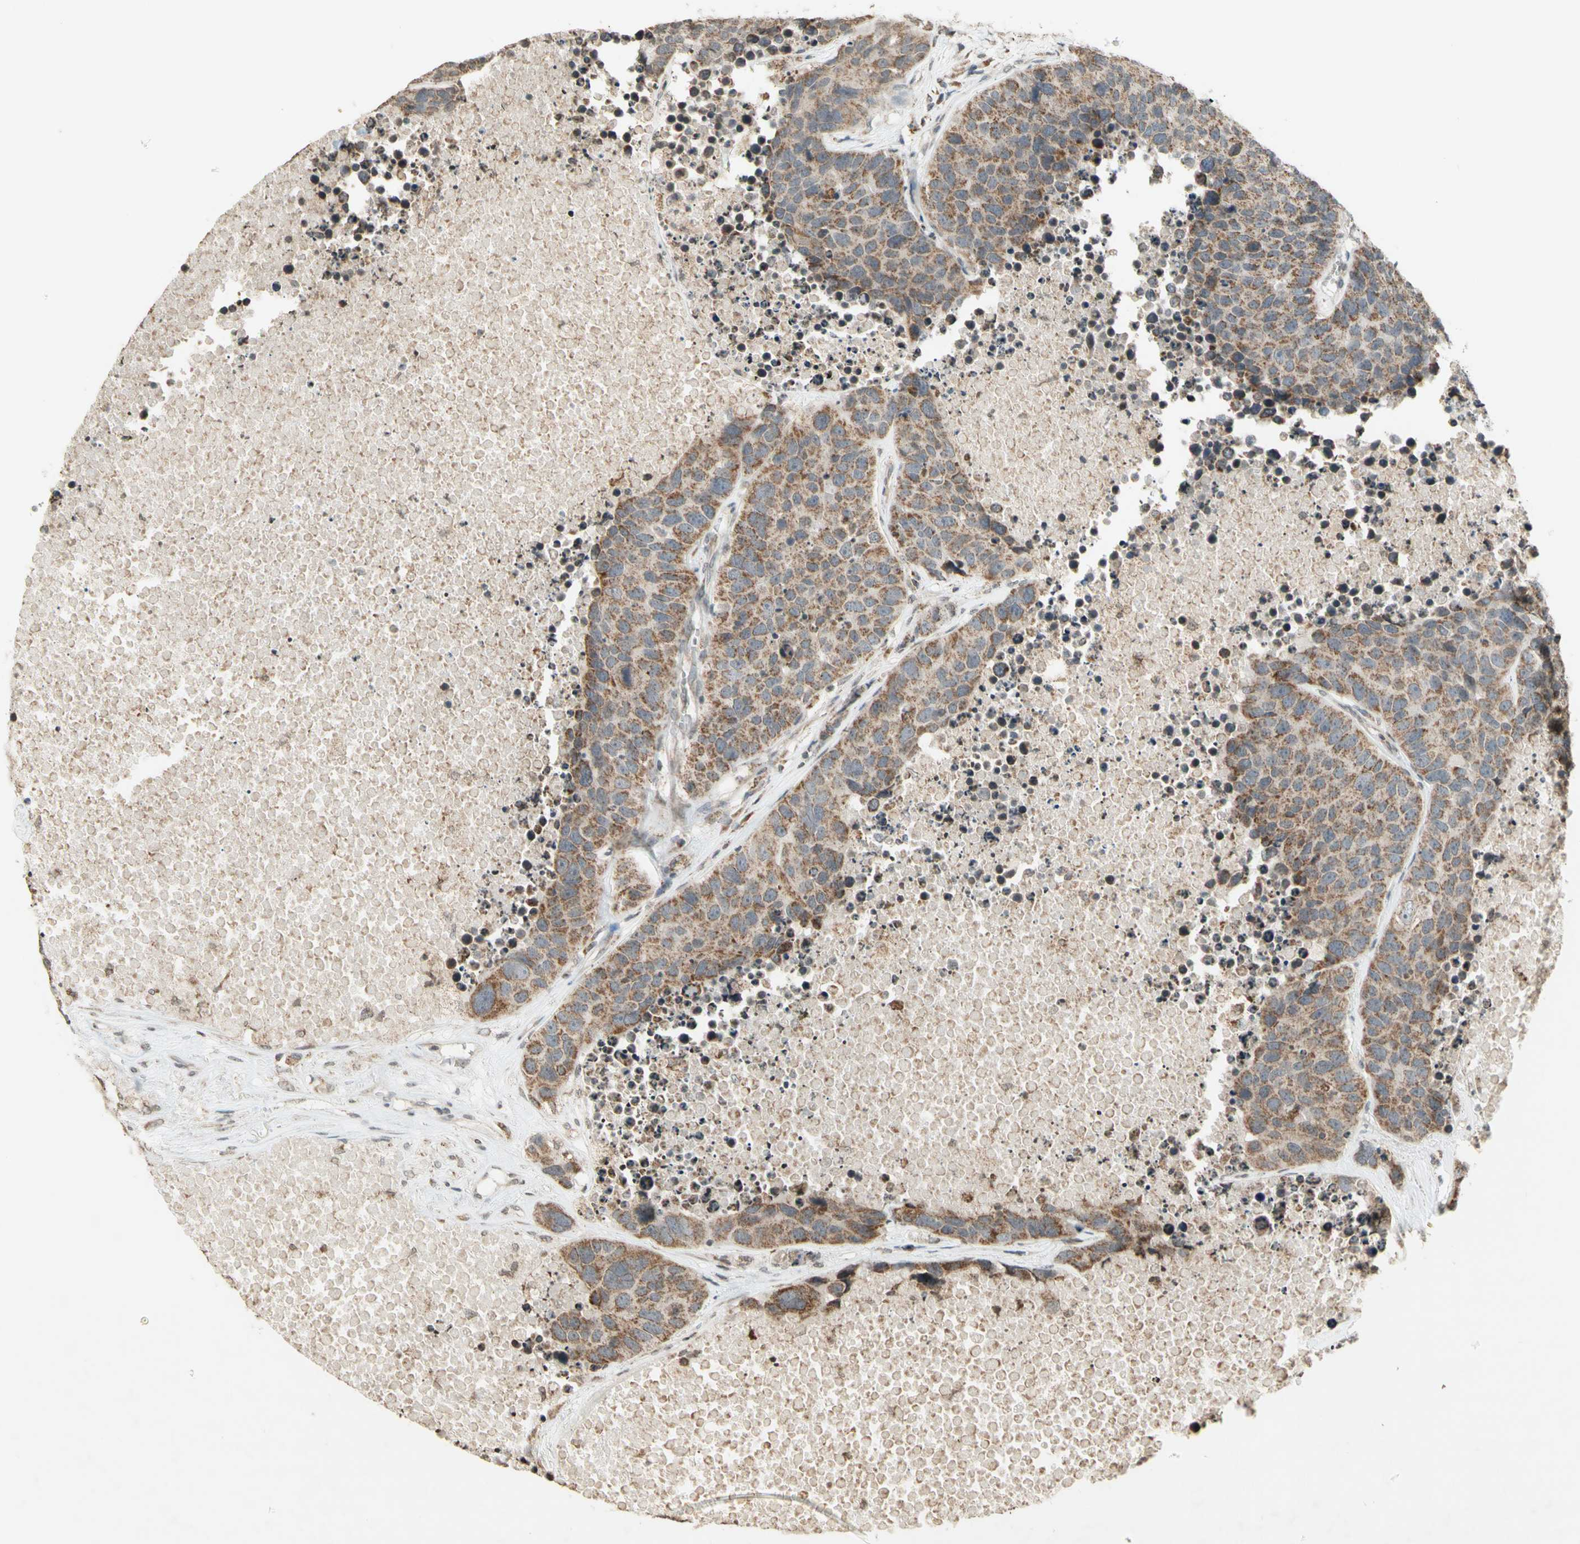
{"staining": {"intensity": "moderate", "quantity": ">75%", "location": "cytoplasmic/membranous"}, "tissue": "carcinoid", "cell_type": "Tumor cells", "image_type": "cancer", "snomed": [{"axis": "morphology", "description": "Carcinoid, malignant, NOS"}, {"axis": "topography", "description": "Lung"}], "caption": "Approximately >75% of tumor cells in human carcinoid show moderate cytoplasmic/membranous protein positivity as visualized by brown immunohistochemical staining.", "gene": "CCNI", "patient": {"sex": "male", "age": 60}}